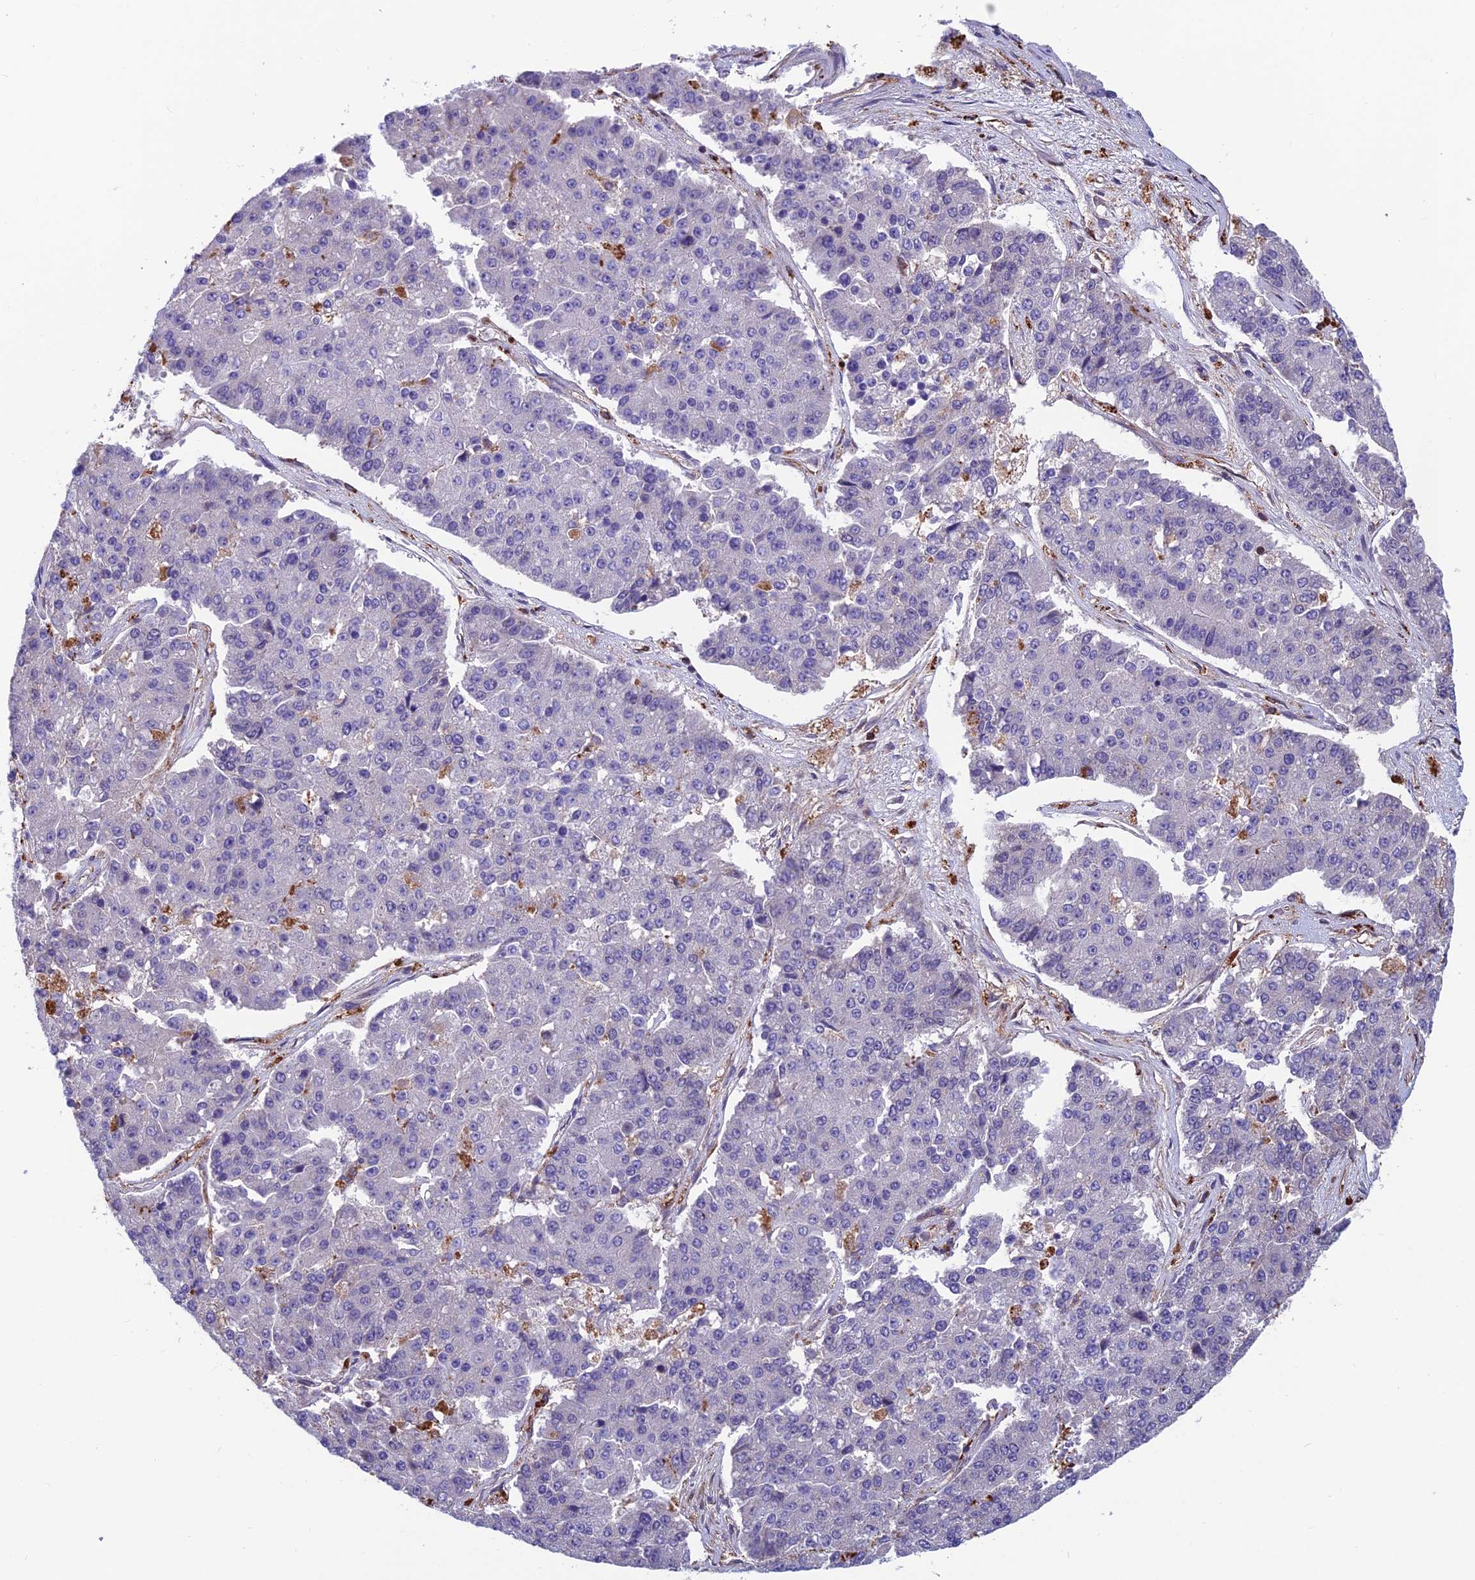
{"staining": {"intensity": "negative", "quantity": "none", "location": "none"}, "tissue": "pancreatic cancer", "cell_type": "Tumor cells", "image_type": "cancer", "snomed": [{"axis": "morphology", "description": "Adenocarcinoma, NOS"}, {"axis": "topography", "description": "Pancreas"}], "caption": "Tumor cells show no significant protein expression in pancreatic cancer.", "gene": "RTN4RL1", "patient": {"sex": "male", "age": 50}}